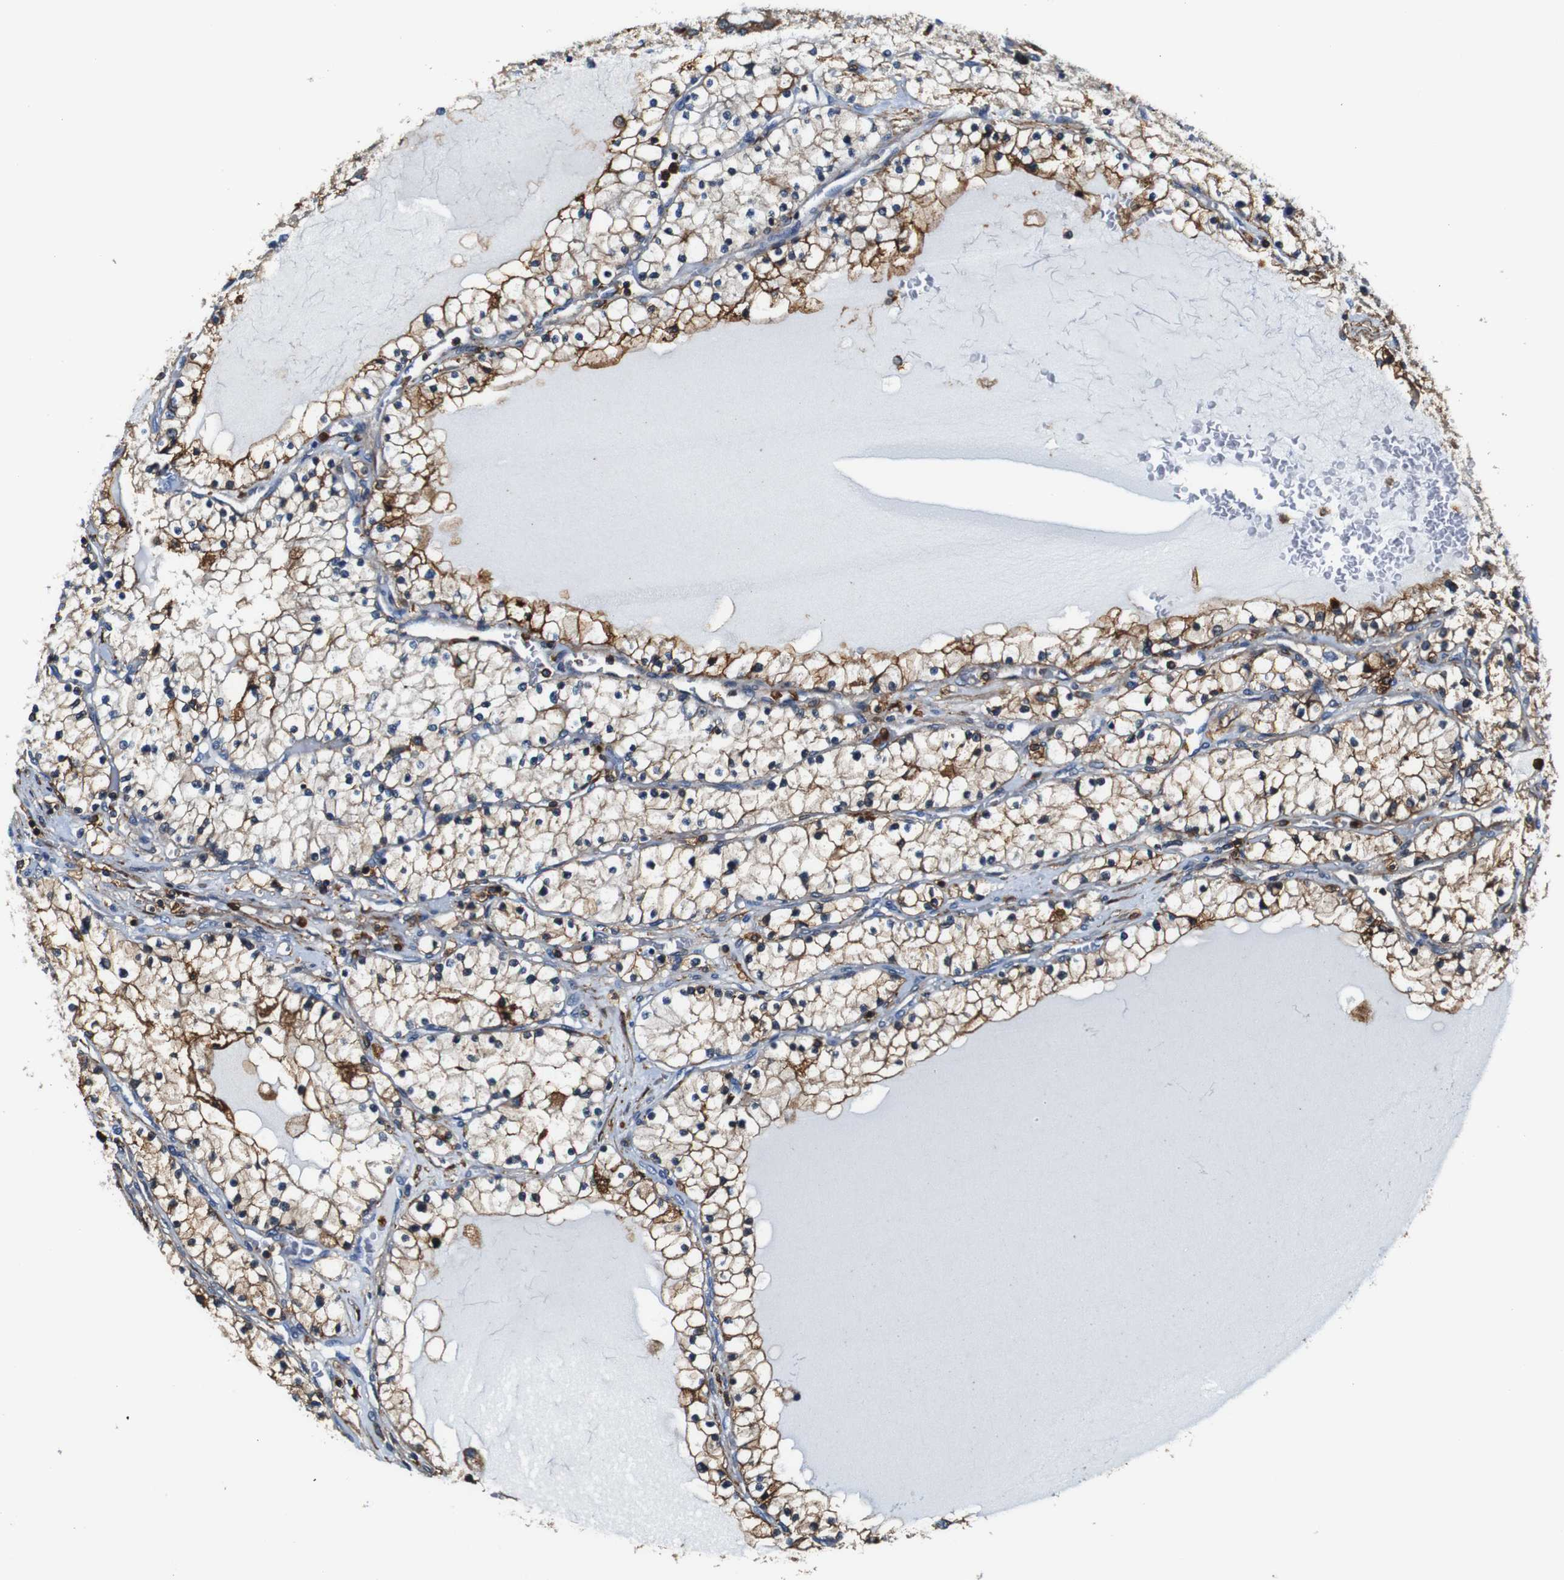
{"staining": {"intensity": "strong", "quantity": "25%-75%", "location": "cytoplasmic/membranous"}, "tissue": "renal cancer", "cell_type": "Tumor cells", "image_type": "cancer", "snomed": [{"axis": "morphology", "description": "Adenocarcinoma, NOS"}, {"axis": "topography", "description": "Kidney"}], "caption": "Strong cytoplasmic/membranous staining for a protein is seen in about 25%-75% of tumor cells of renal adenocarcinoma using immunohistochemistry.", "gene": "ANXA1", "patient": {"sex": "male", "age": 68}}